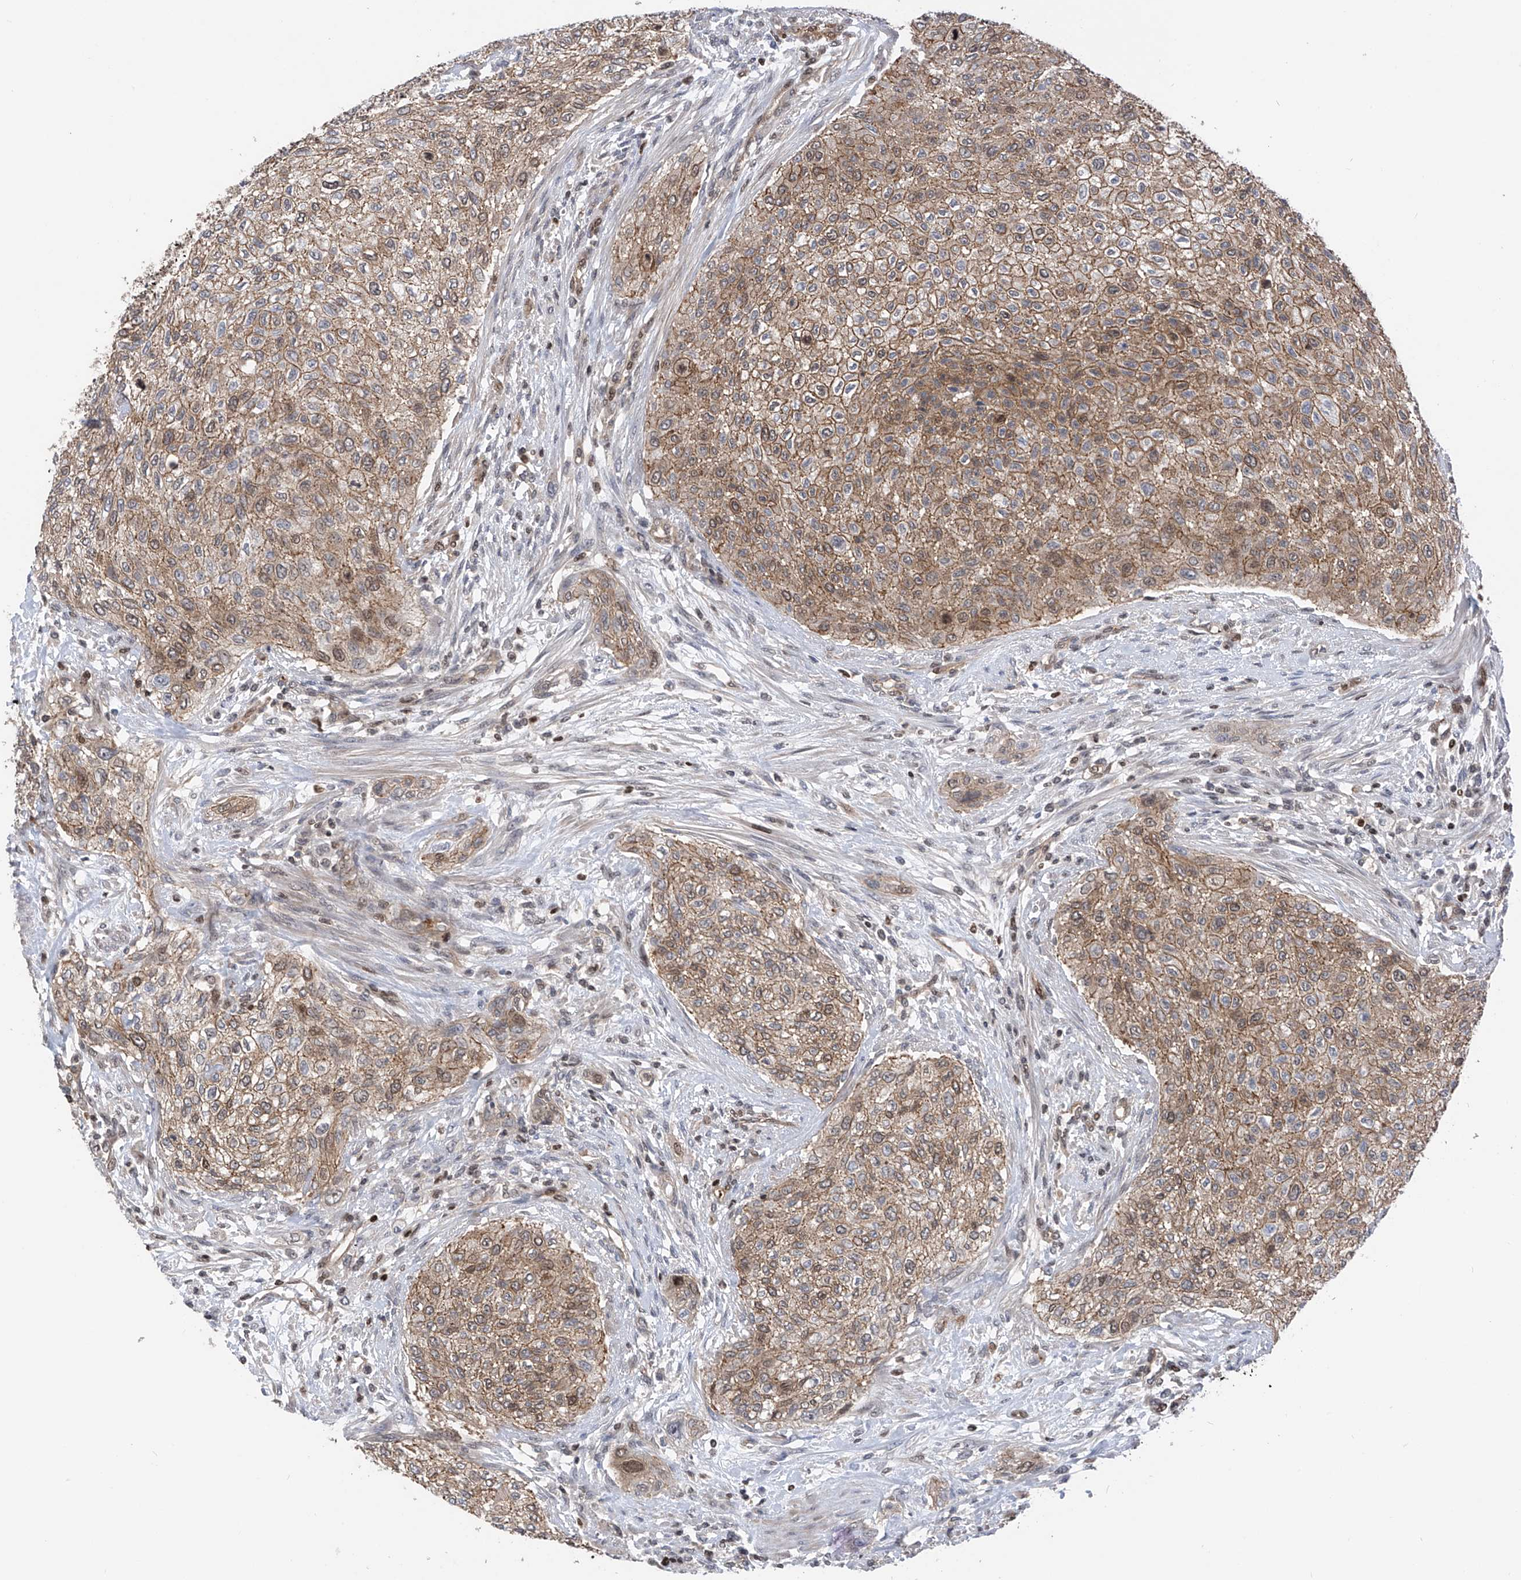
{"staining": {"intensity": "moderate", "quantity": "25%-75%", "location": "cytoplasmic/membranous,nuclear"}, "tissue": "urothelial cancer", "cell_type": "Tumor cells", "image_type": "cancer", "snomed": [{"axis": "morphology", "description": "Urothelial carcinoma, High grade"}, {"axis": "topography", "description": "Urinary bladder"}], "caption": "Immunohistochemical staining of urothelial cancer shows medium levels of moderate cytoplasmic/membranous and nuclear protein expression in approximately 25%-75% of tumor cells.", "gene": "DNAJC9", "patient": {"sex": "male", "age": 35}}